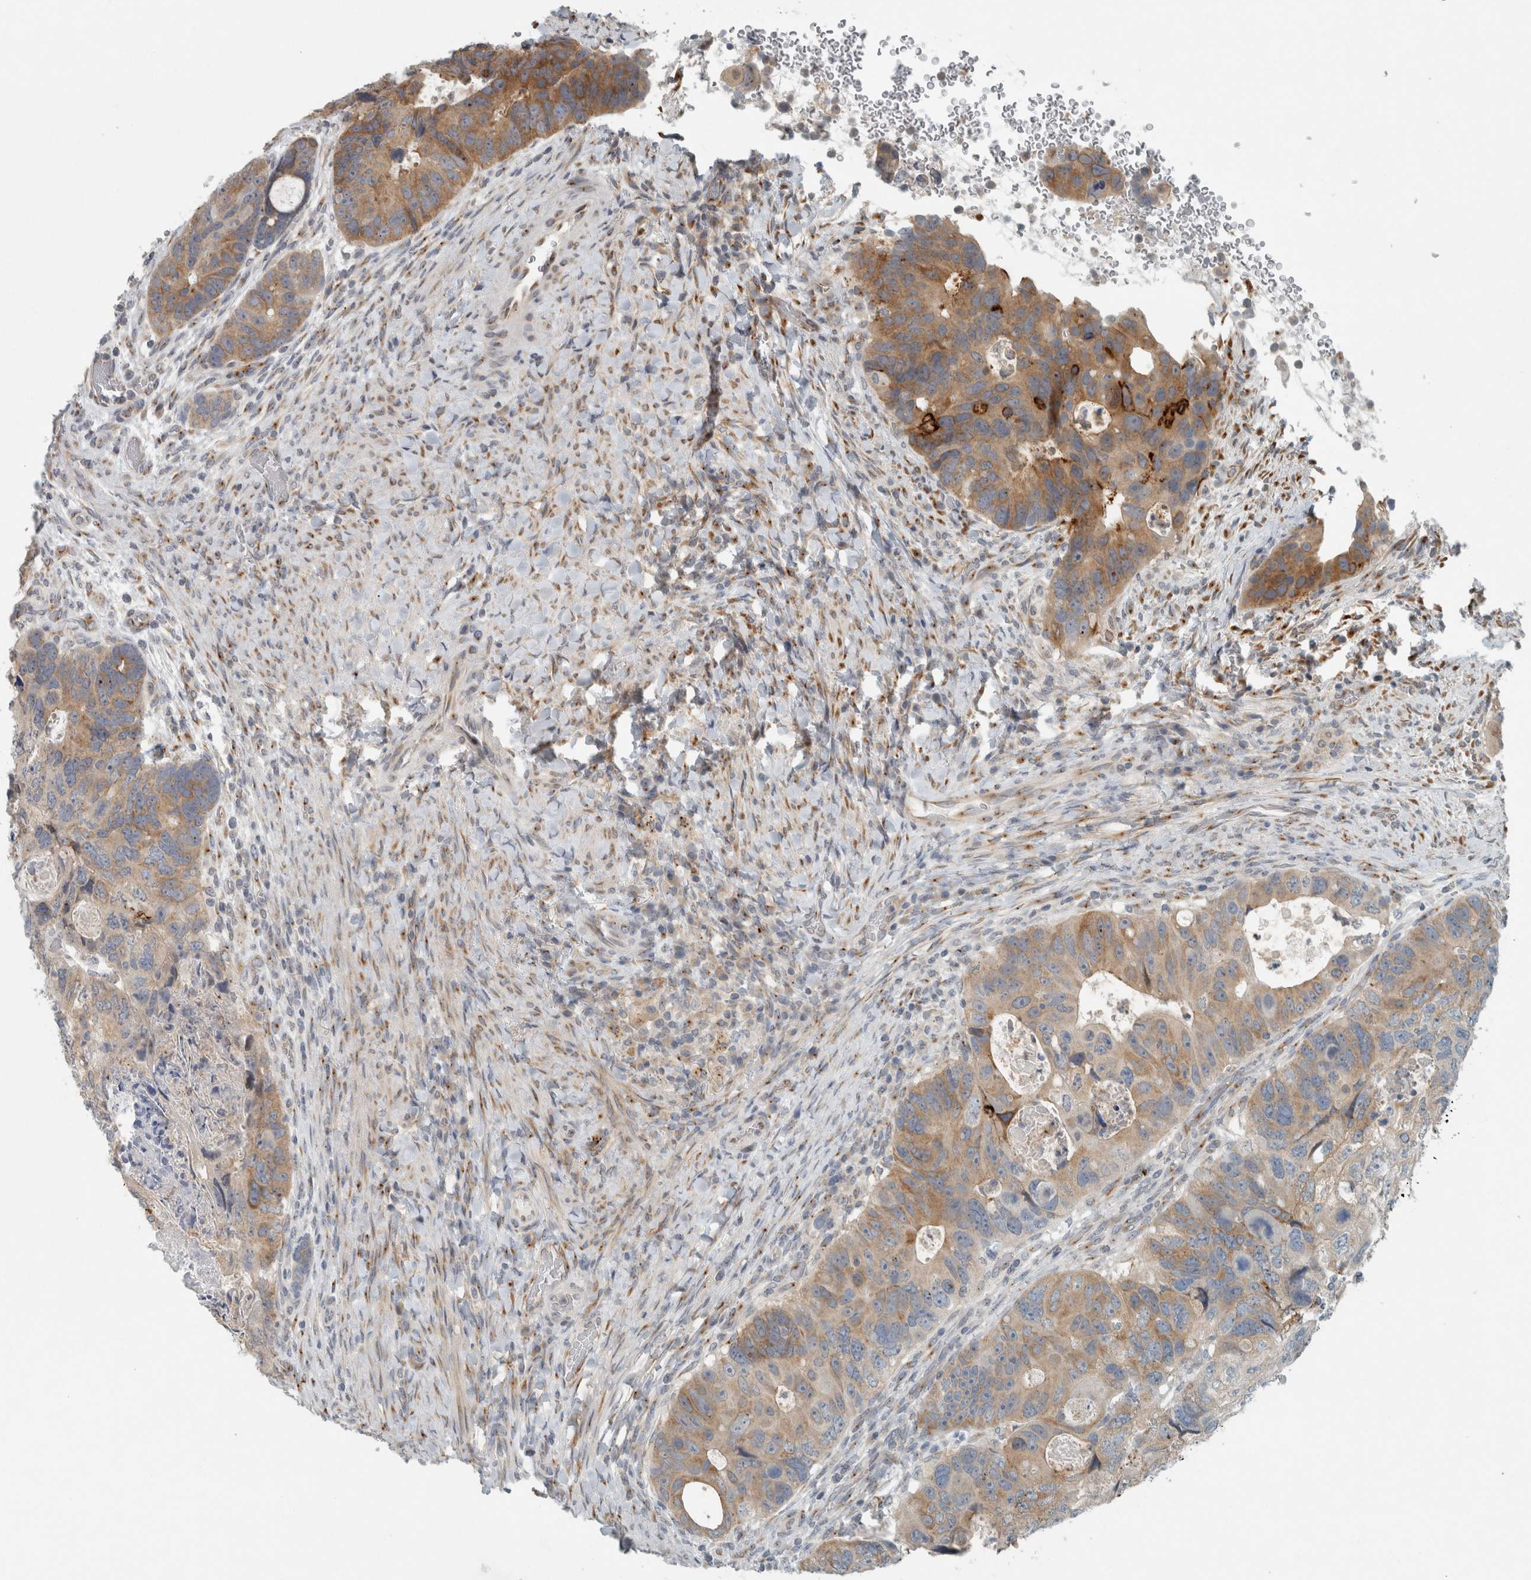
{"staining": {"intensity": "moderate", "quantity": ">75%", "location": "cytoplasmic/membranous"}, "tissue": "colorectal cancer", "cell_type": "Tumor cells", "image_type": "cancer", "snomed": [{"axis": "morphology", "description": "Adenocarcinoma, NOS"}, {"axis": "topography", "description": "Rectum"}], "caption": "Human colorectal adenocarcinoma stained with a brown dye shows moderate cytoplasmic/membranous positive staining in about >75% of tumor cells.", "gene": "KIF1C", "patient": {"sex": "male", "age": 59}}